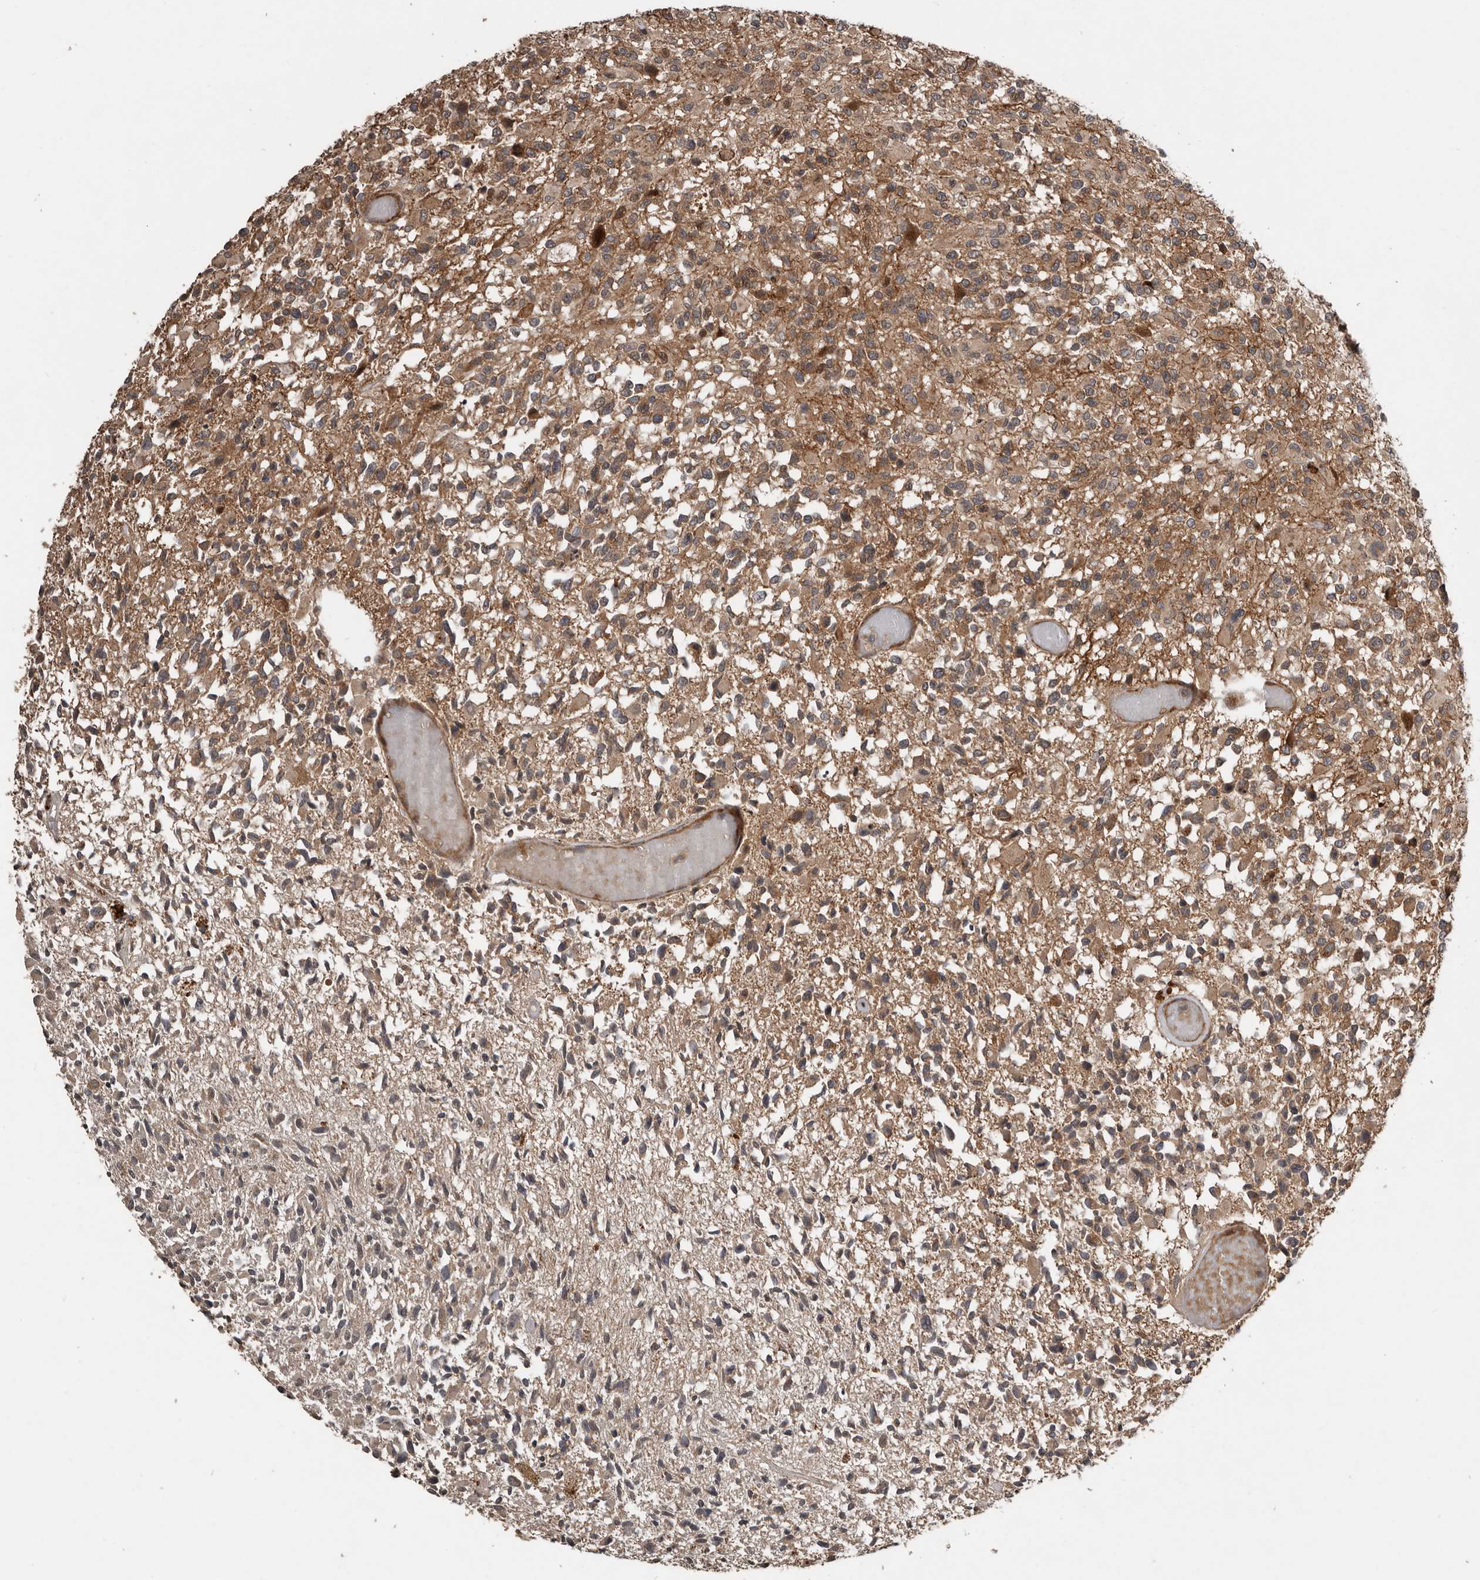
{"staining": {"intensity": "moderate", "quantity": ">75%", "location": "cytoplasmic/membranous"}, "tissue": "glioma", "cell_type": "Tumor cells", "image_type": "cancer", "snomed": [{"axis": "morphology", "description": "Glioma, malignant, High grade"}, {"axis": "morphology", "description": "Glioblastoma, NOS"}, {"axis": "topography", "description": "Brain"}], "caption": "Immunohistochemistry histopathology image of neoplastic tissue: human glioblastoma stained using IHC displays medium levels of moderate protein expression localized specifically in the cytoplasmic/membranous of tumor cells, appearing as a cytoplasmic/membranous brown color.", "gene": "CCDC190", "patient": {"sex": "male", "age": 60}}